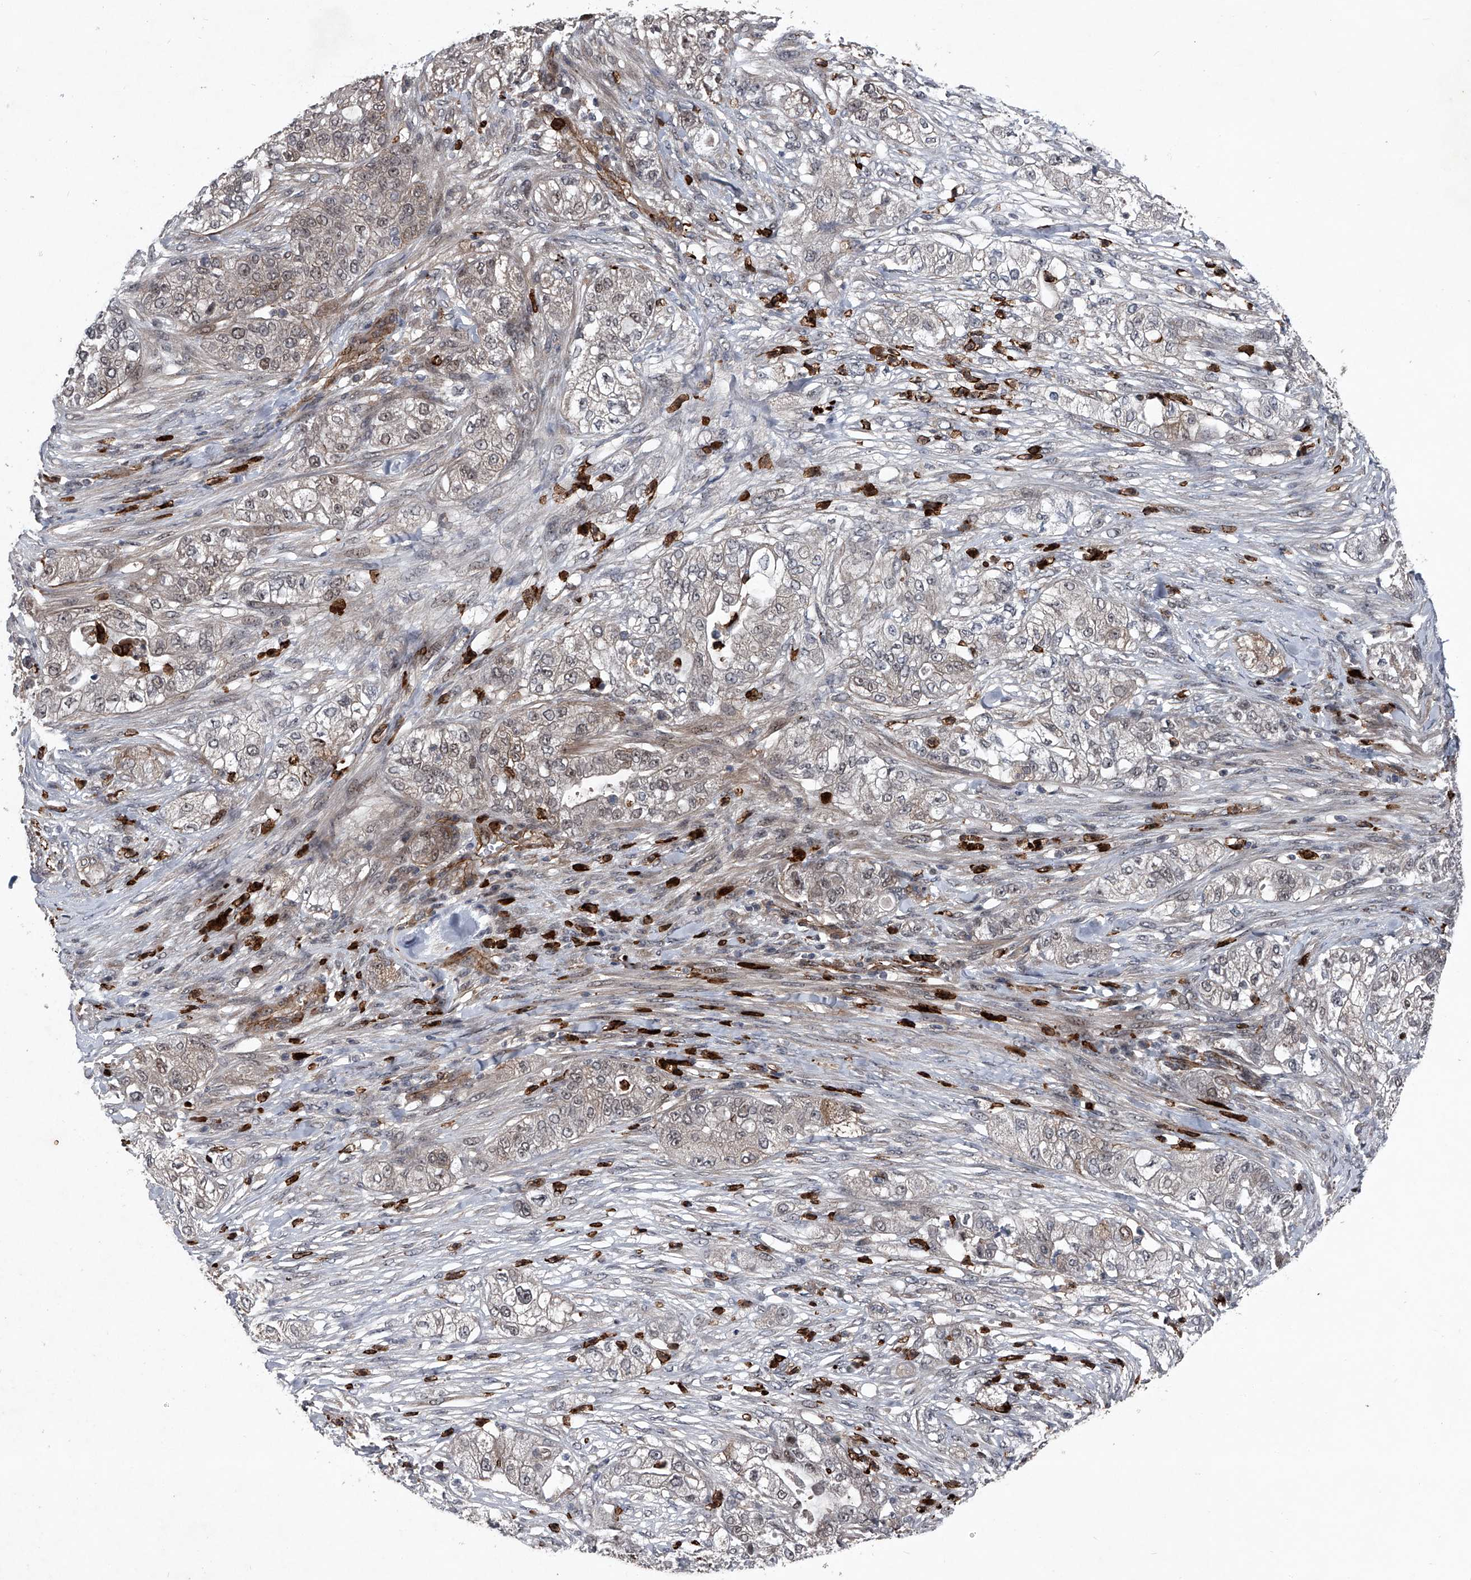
{"staining": {"intensity": "moderate", "quantity": "<25%", "location": "cytoplasmic/membranous,nuclear"}, "tissue": "pancreatic cancer", "cell_type": "Tumor cells", "image_type": "cancer", "snomed": [{"axis": "morphology", "description": "Adenocarcinoma, NOS"}, {"axis": "topography", "description": "Pancreas"}], "caption": "Pancreatic cancer stained with a protein marker demonstrates moderate staining in tumor cells.", "gene": "MAPKAP1", "patient": {"sex": "female", "age": 78}}